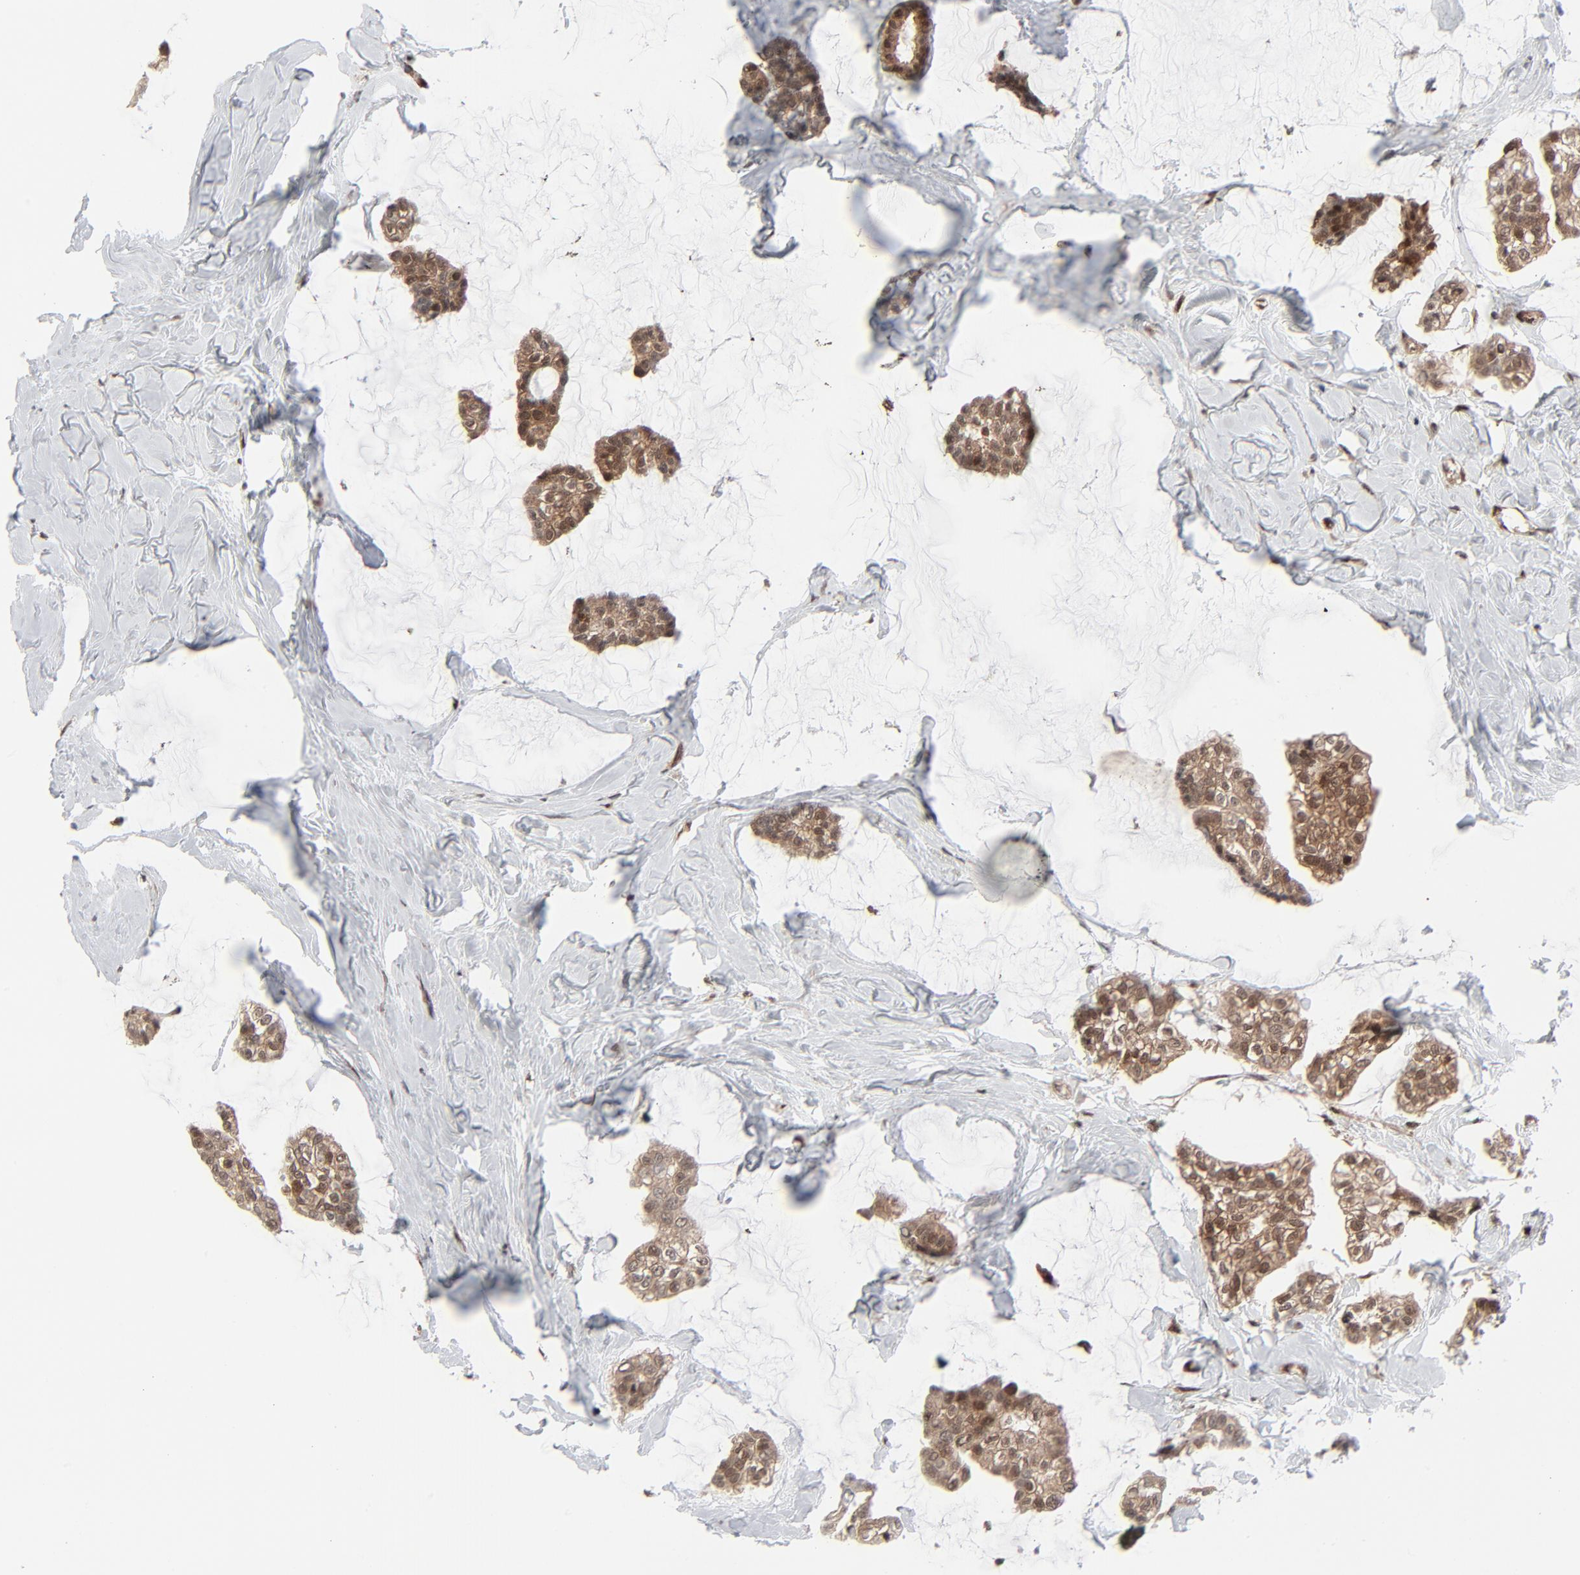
{"staining": {"intensity": "weak", "quantity": ">75%", "location": "cytoplasmic/membranous,nuclear"}, "tissue": "breast cancer", "cell_type": "Tumor cells", "image_type": "cancer", "snomed": [{"axis": "morphology", "description": "Duct carcinoma"}, {"axis": "topography", "description": "Breast"}], "caption": "This histopathology image reveals IHC staining of breast cancer (invasive ductal carcinoma), with low weak cytoplasmic/membranous and nuclear staining in approximately >75% of tumor cells.", "gene": "AKT1", "patient": {"sex": "female", "age": 93}}